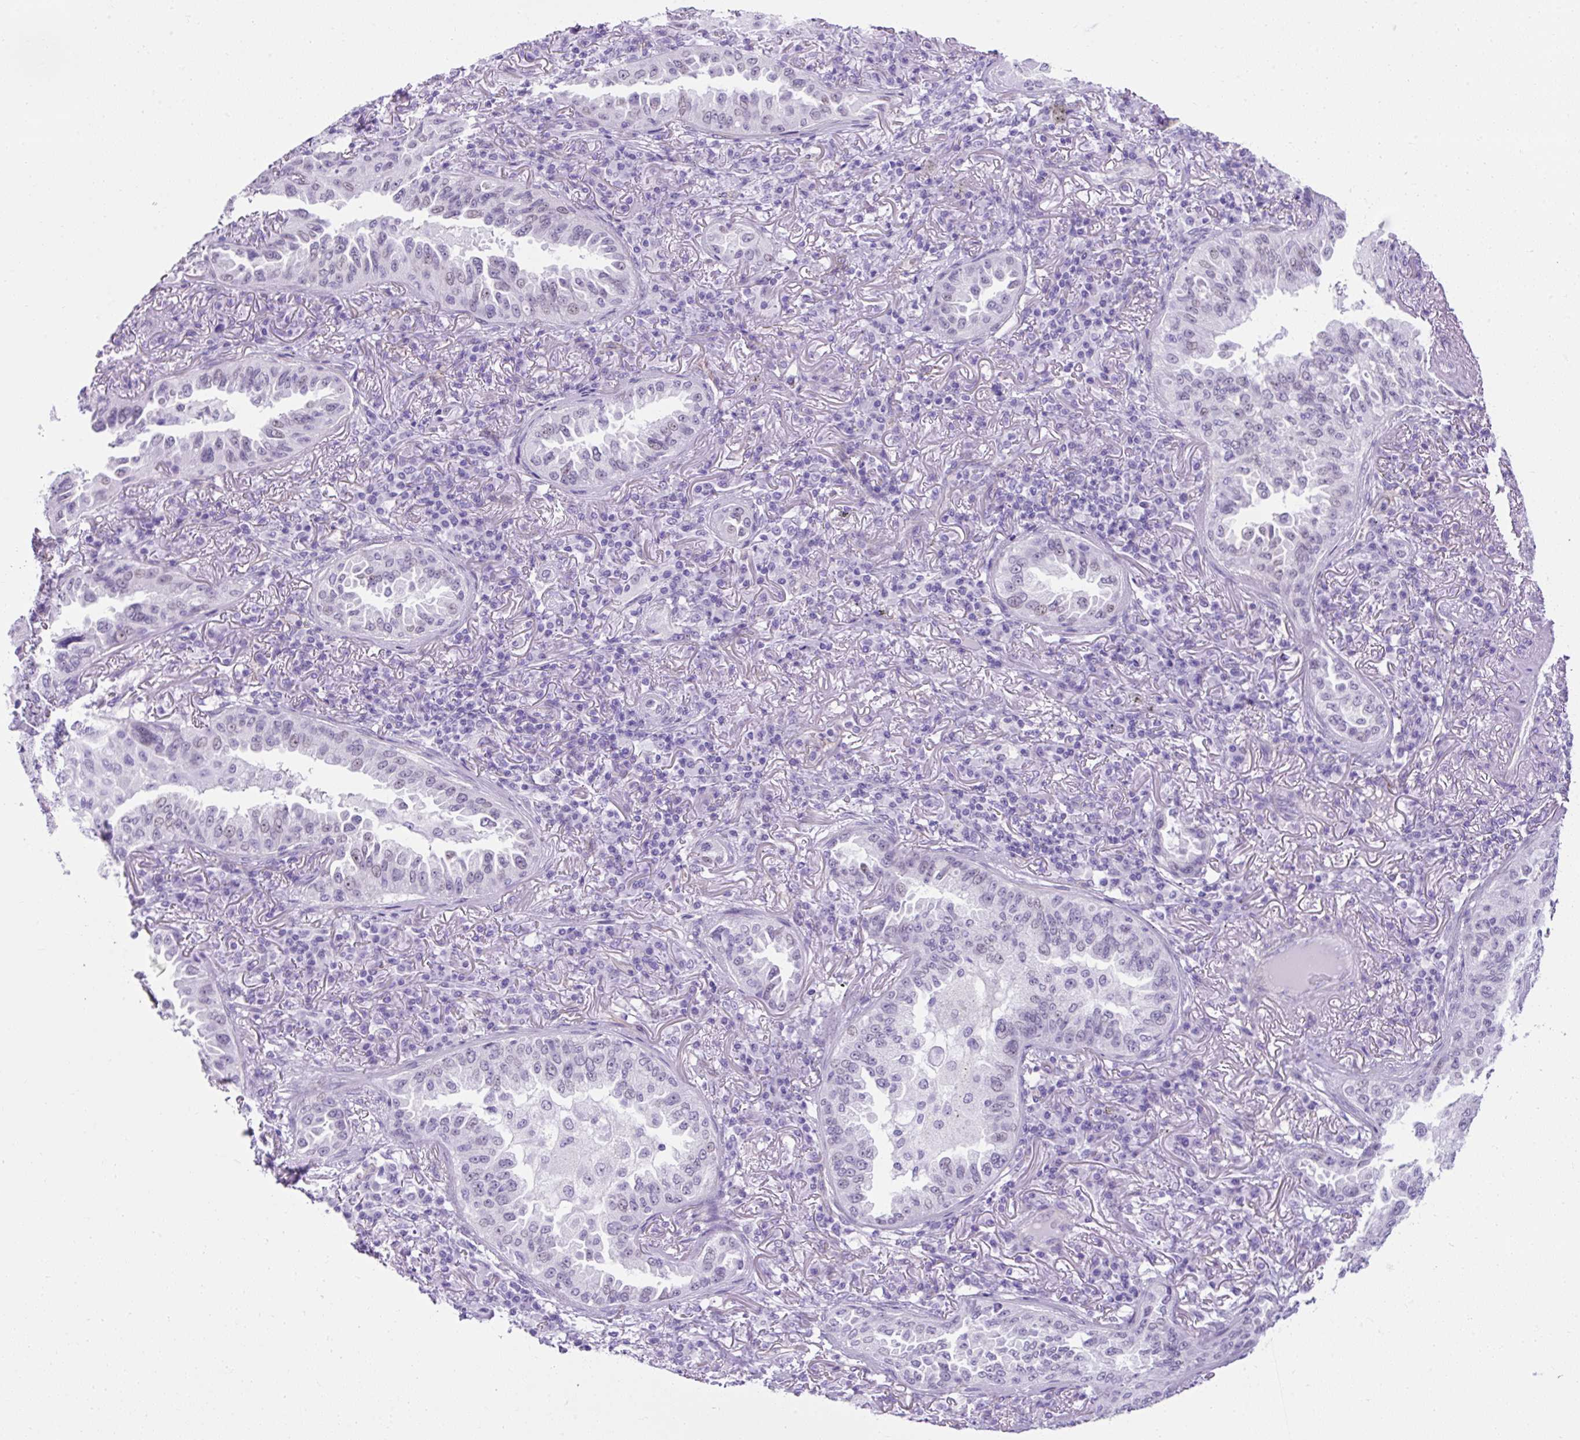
{"staining": {"intensity": "negative", "quantity": "none", "location": "none"}, "tissue": "lung cancer", "cell_type": "Tumor cells", "image_type": "cancer", "snomed": [{"axis": "morphology", "description": "Adenocarcinoma, NOS"}, {"axis": "topography", "description": "Lung"}], "caption": "The photomicrograph demonstrates no significant expression in tumor cells of lung adenocarcinoma.", "gene": "KRT12", "patient": {"sex": "female", "age": 69}}